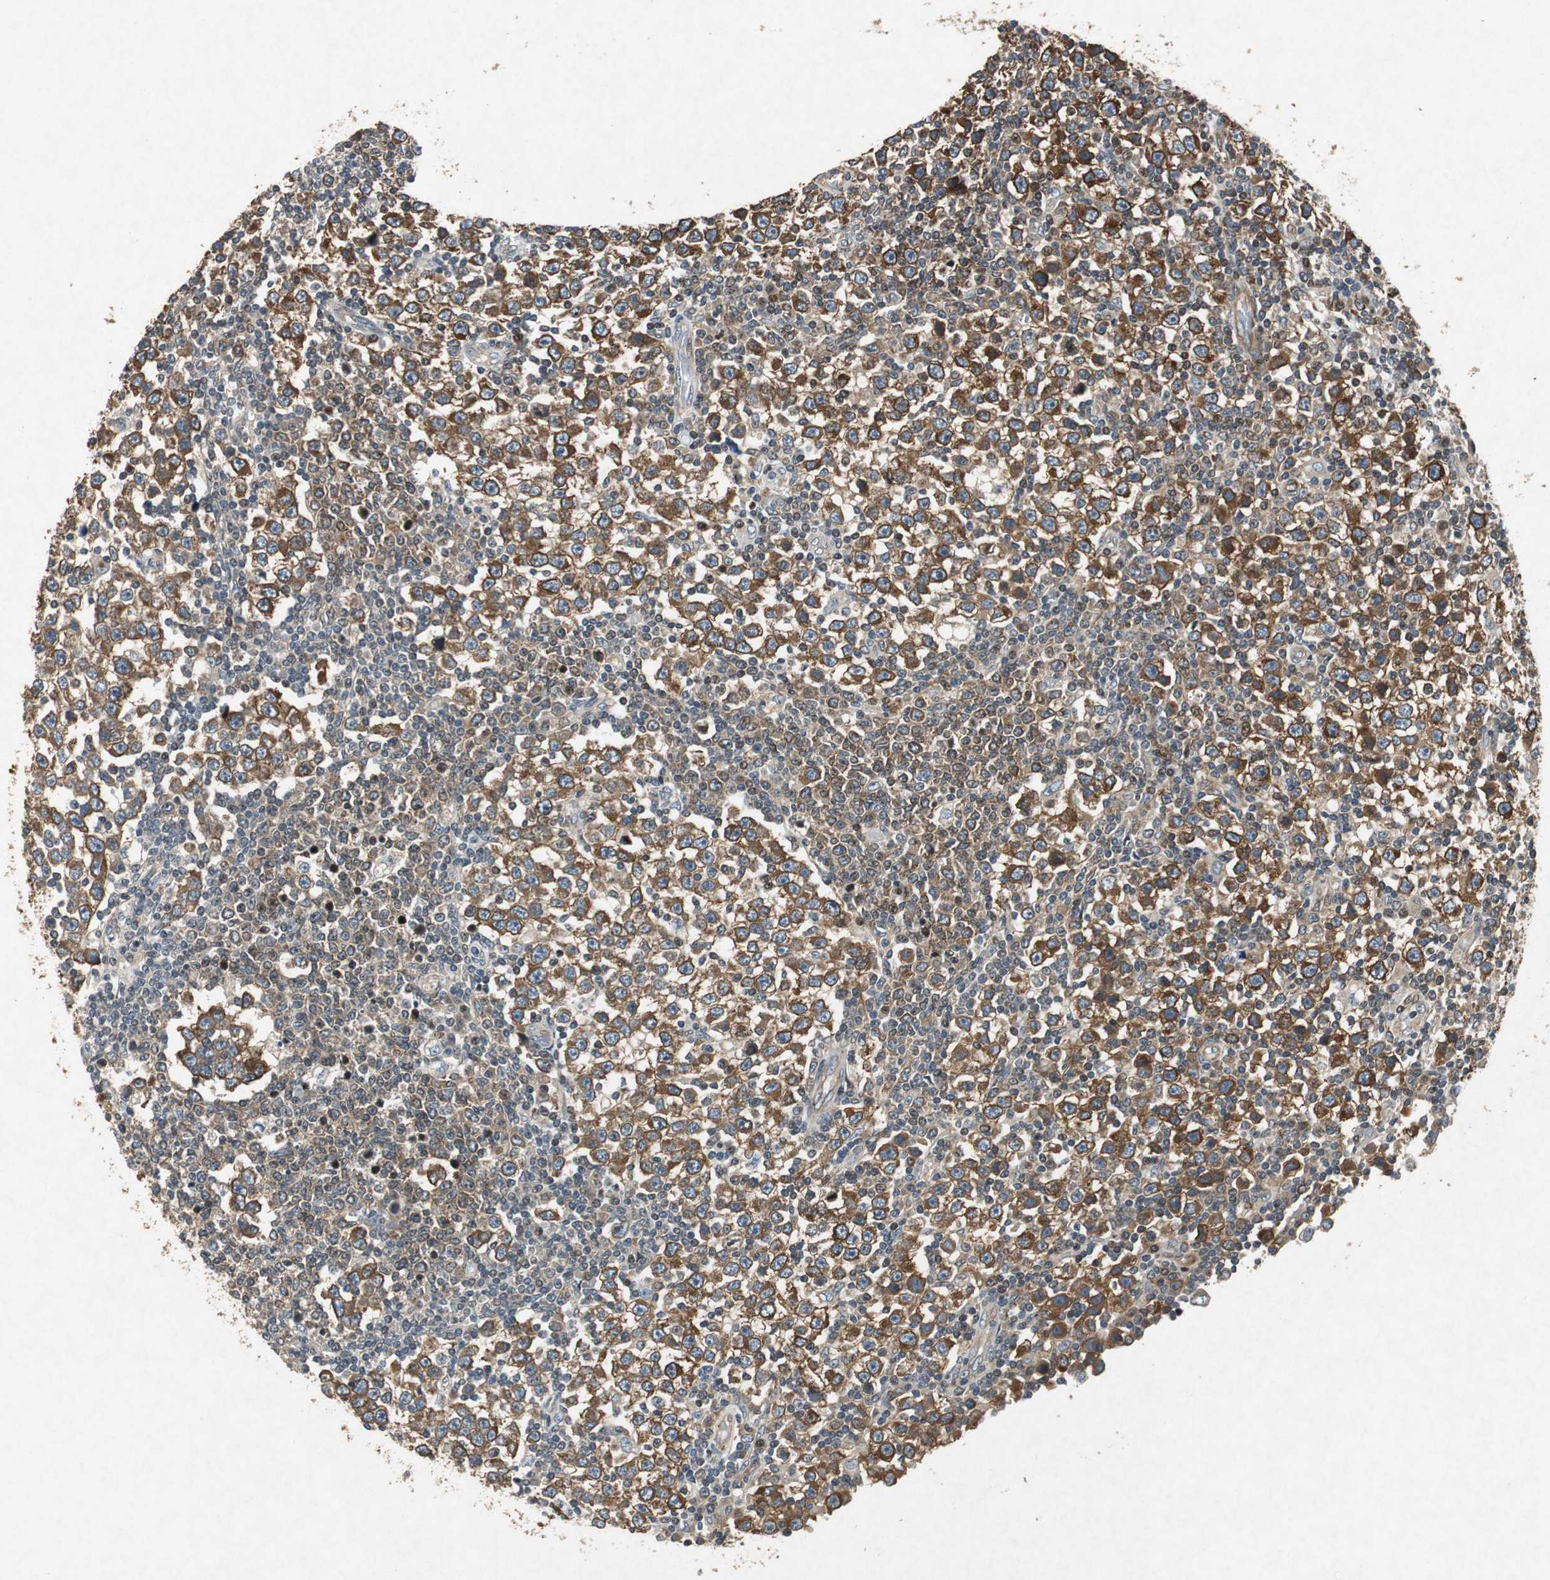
{"staining": {"intensity": "moderate", "quantity": "25%-75%", "location": "cytoplasmic/membranous"}, "tissue": "testis cancer", "cell_type": "Tumor cells", "image_type": "cancer", "snomed": [{"axis": "morphology", "description": "Seminoma, NOS"}, {"axis": "topography", "description": "Testis"}], "caption": "Testis cancer (seminoma) stained with a brown dye reveals moderate cytoplasmic/membranous positive staining in approximately 25%-75% of tumor cells.", "gene": "TUBA4A", "patient": {"sex": "male", "age": 65}}